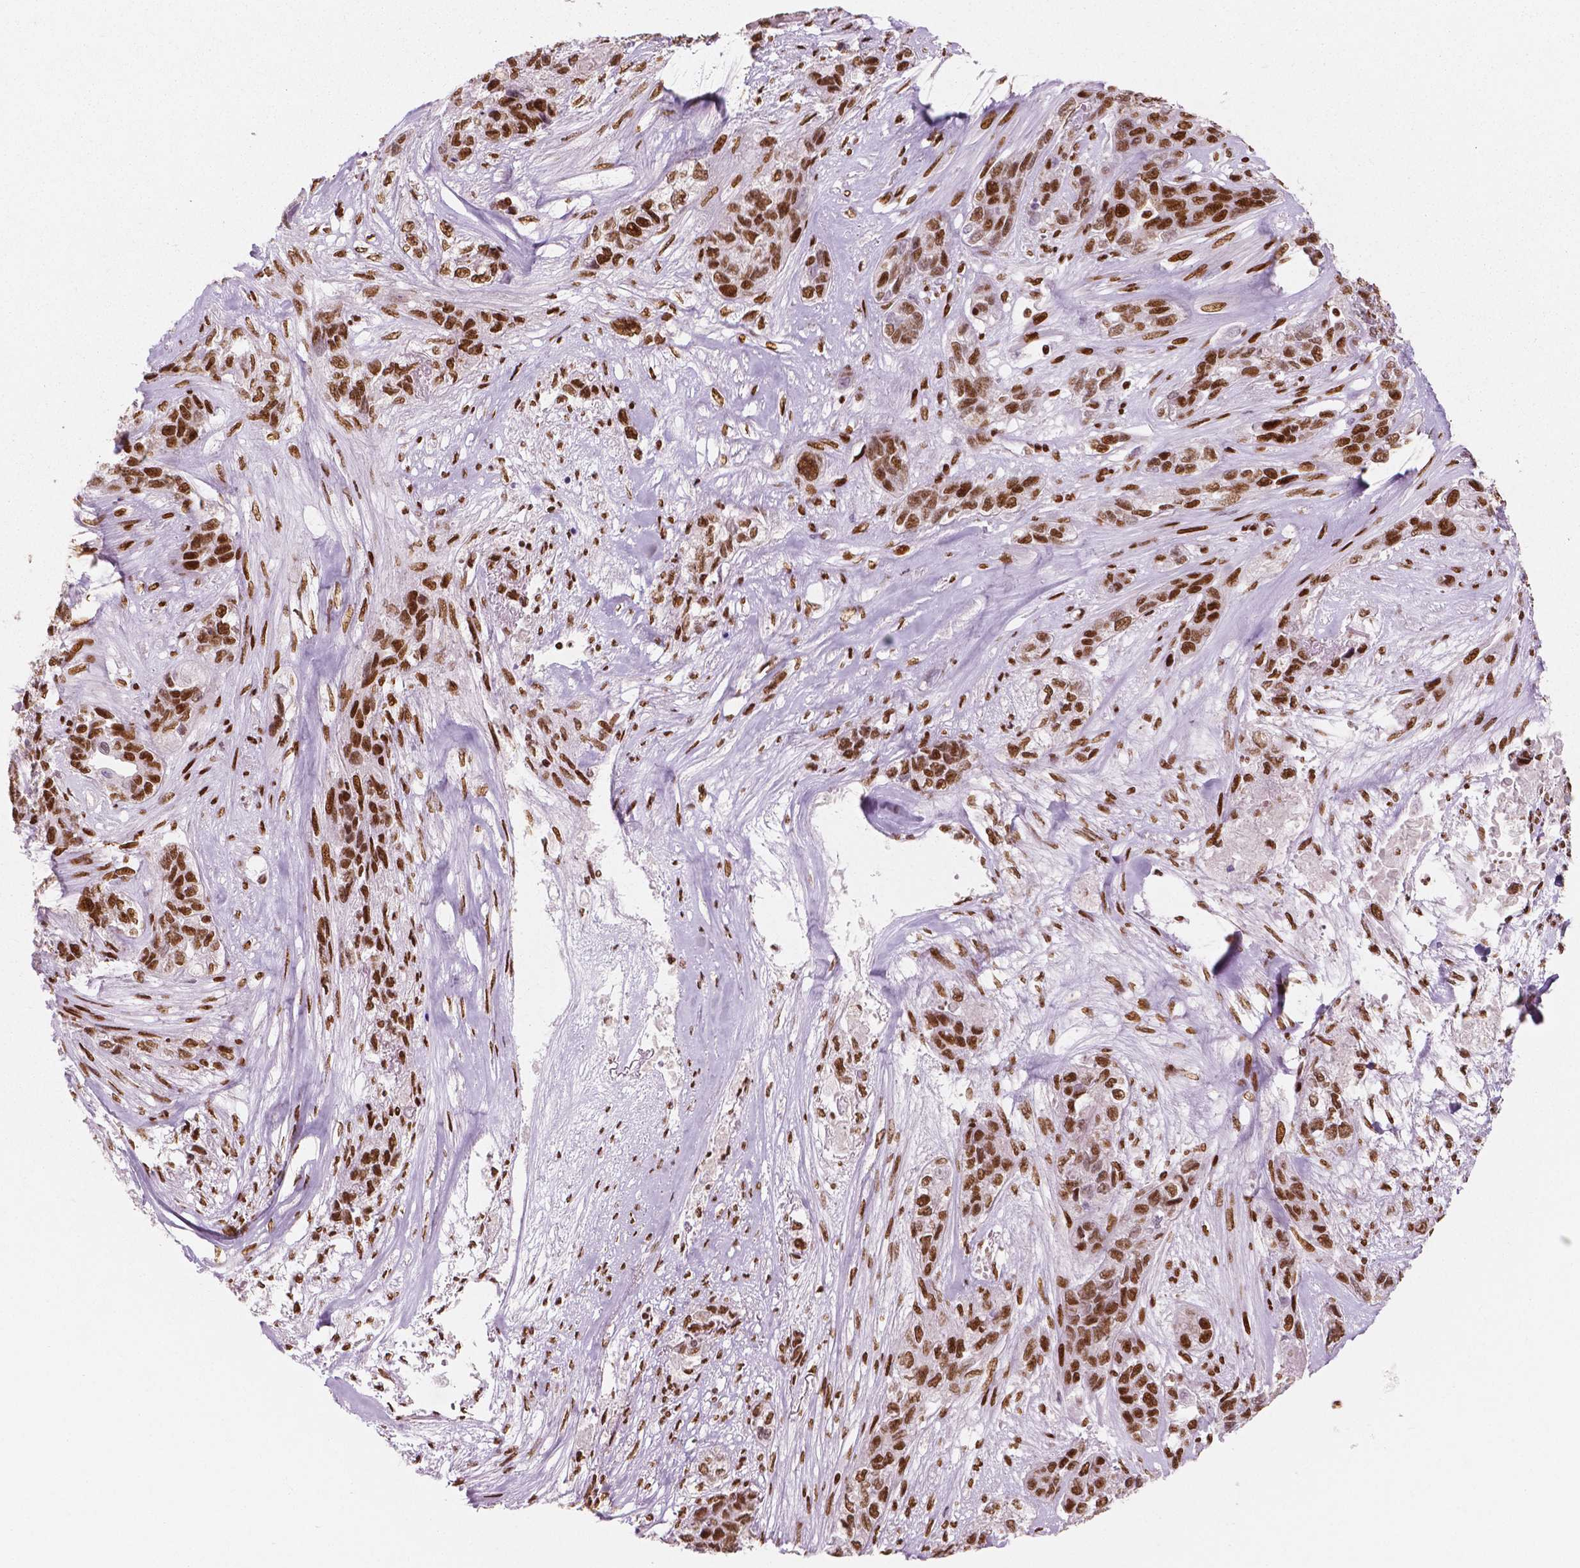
{"staining": {"intensity": "strong", "quantity": ">75%", "location": "nuclear"}, "tissue": "lung cancer", "cell_type": "Tumor cells", "image_type": "cancer", "snomed": [{"axis": "morphology", "description": "Squamous cell carcinoma, NOS"}, {"axis": "topography", "description": "Lung"}], "caption": "IHC image of lung cancer stained for a protein (brown), which reveals high levels of strong nuclear positivity in approximately >75% of tumor cells.", "gene": "BRD4", "patient": {"sex": "female", "age": 70}}